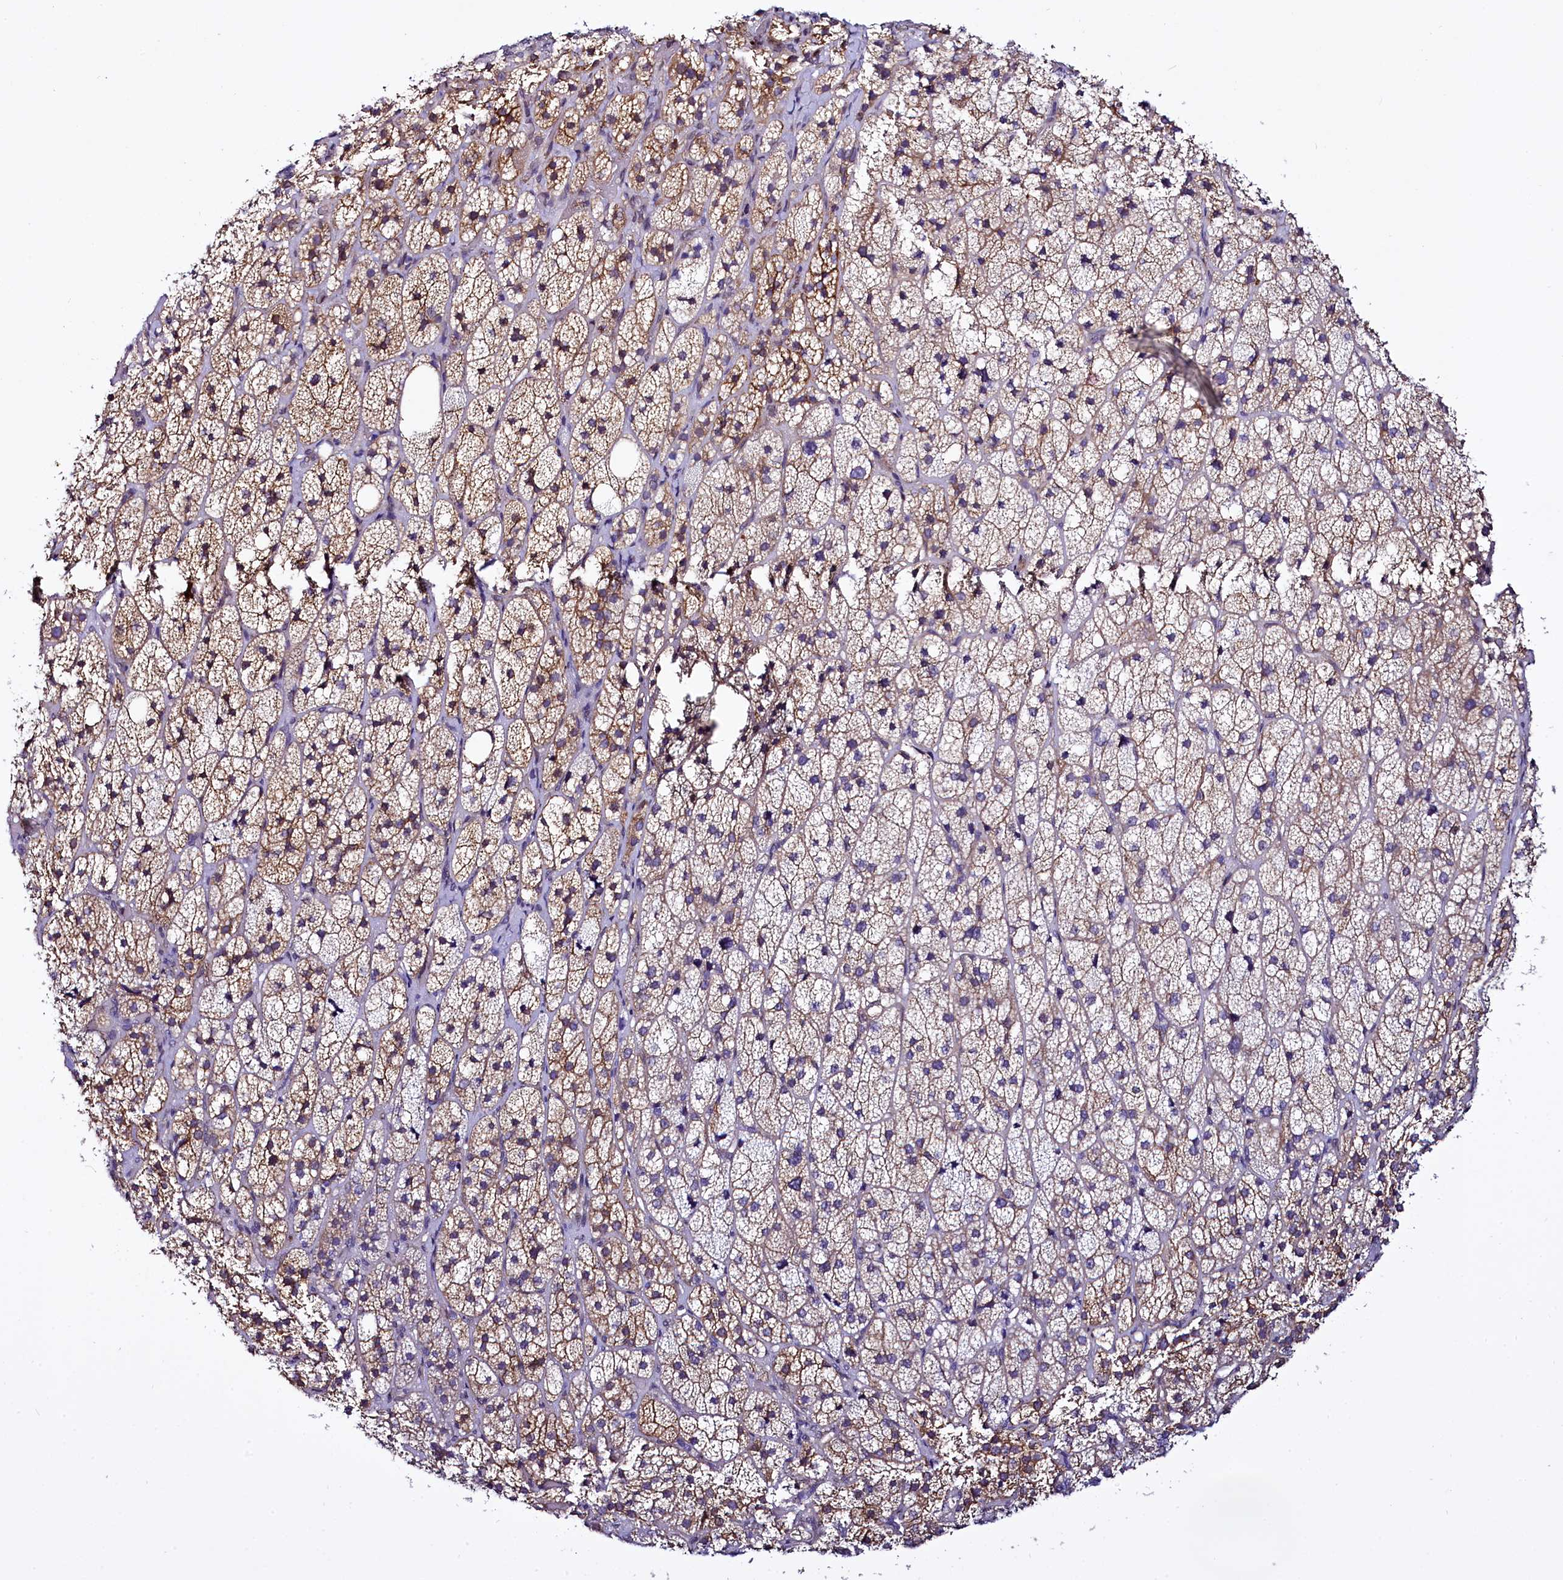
{"staining": {"intensity": "weak", "quantity": "25%-75%", "location": "cytoplasmic/membranous"}, "tissue": "adrenal gland", "cell_type": "Glandular cells", "image_type": "normal", "snomed": [{"axis": "morphology", "description": "Normal tissue, NOS"}, {"axis": "topography", "description": "Adrenal gland"}], "caption": "Brown immunohistochemical staining in unremarkable adrenal gland shows weak cytoplasmic/membranous positivity in about 25%-75% of glandular cells.", "gene": "STXBP1", "patient": {"sex": "male", "age": 61}}